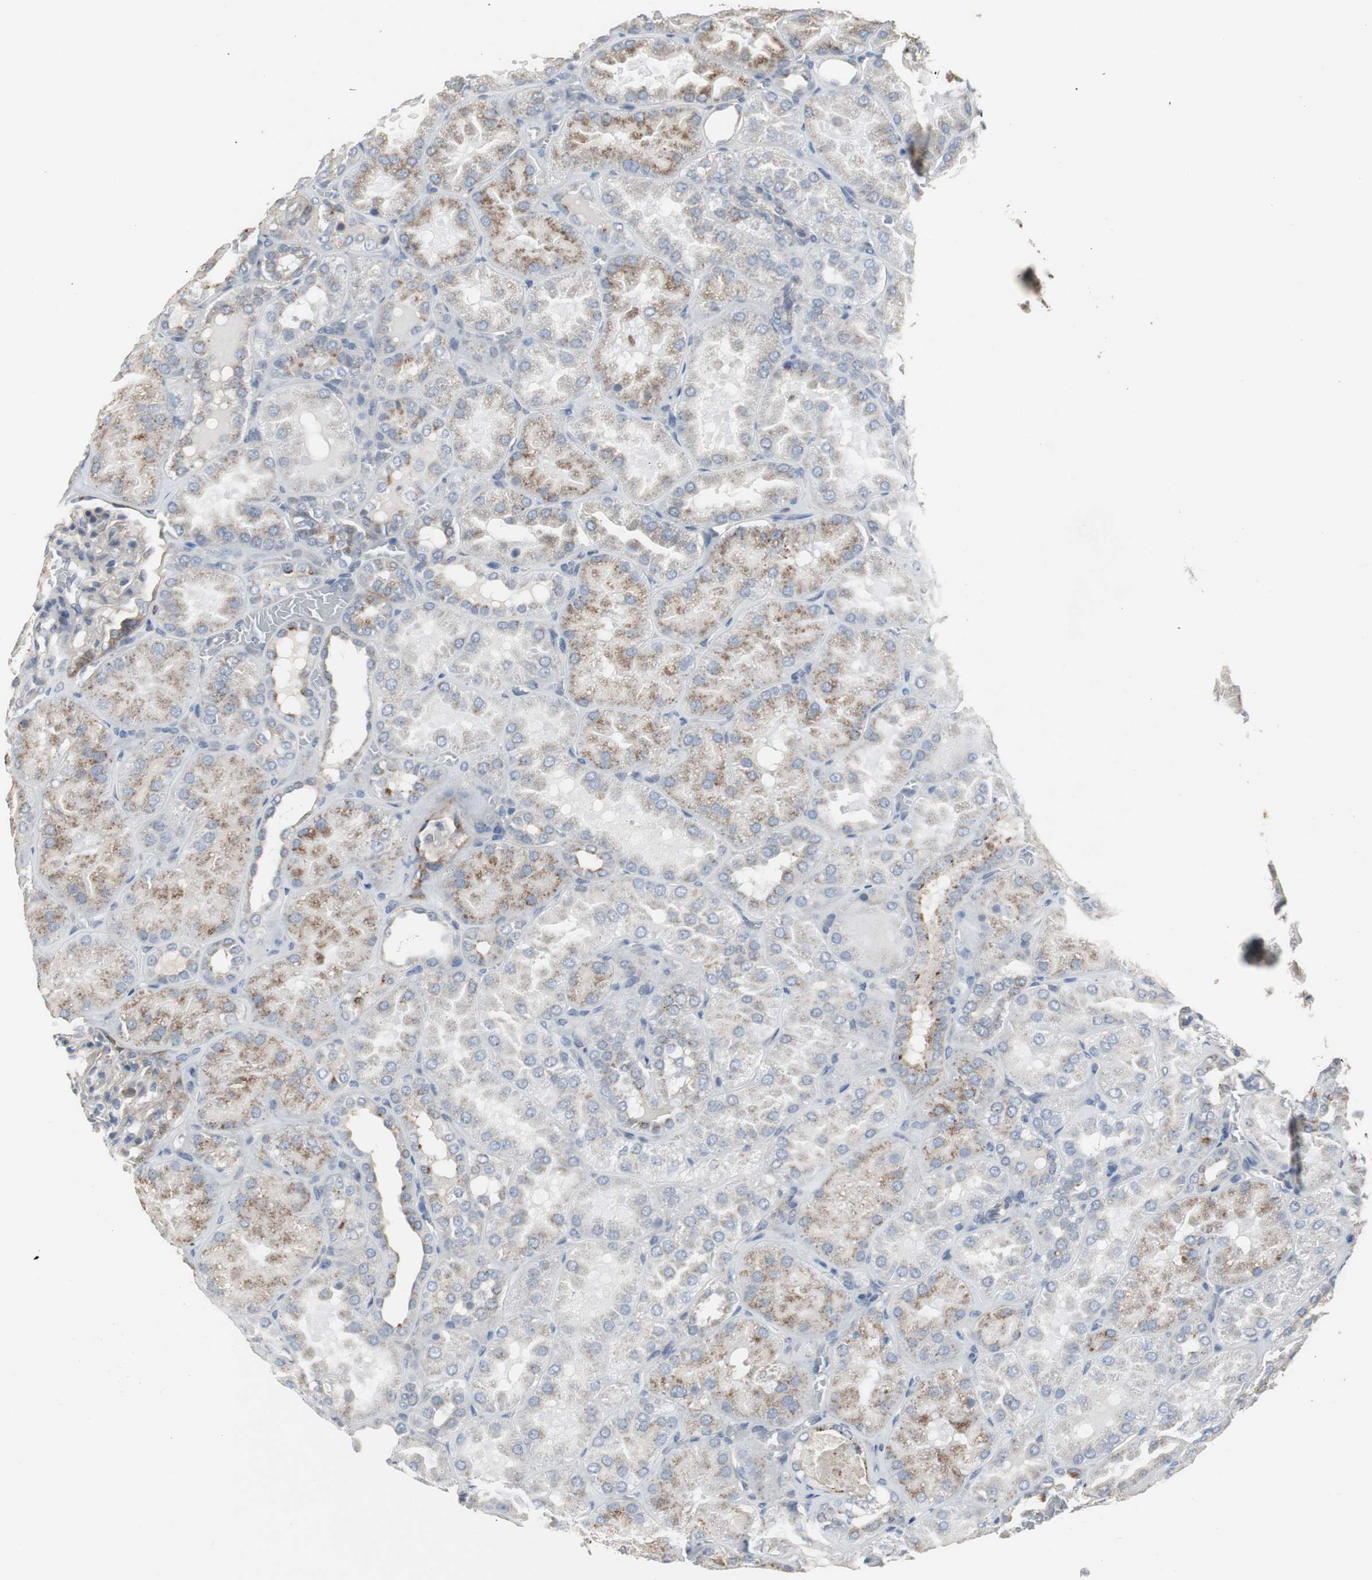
{"staining": {"intensity": "weak", "quantity": "<25%", "location": "cytoplasmic/membranous"}, "tissue": "kidney", "cell_type": "Cells in glomeruli", "image_type": "normal", "snomed": [{"axis": "morphology", "description": "Normal tissue, NOS"}, {"axis": "topography", "description": "Kidney"}], "caption": "Immunohistochemistry of unremarkable human kidney shows no positivity in cells in glomeruli.", "gene": "GBA1", "patient": {"sex": "male", "age": 28}}